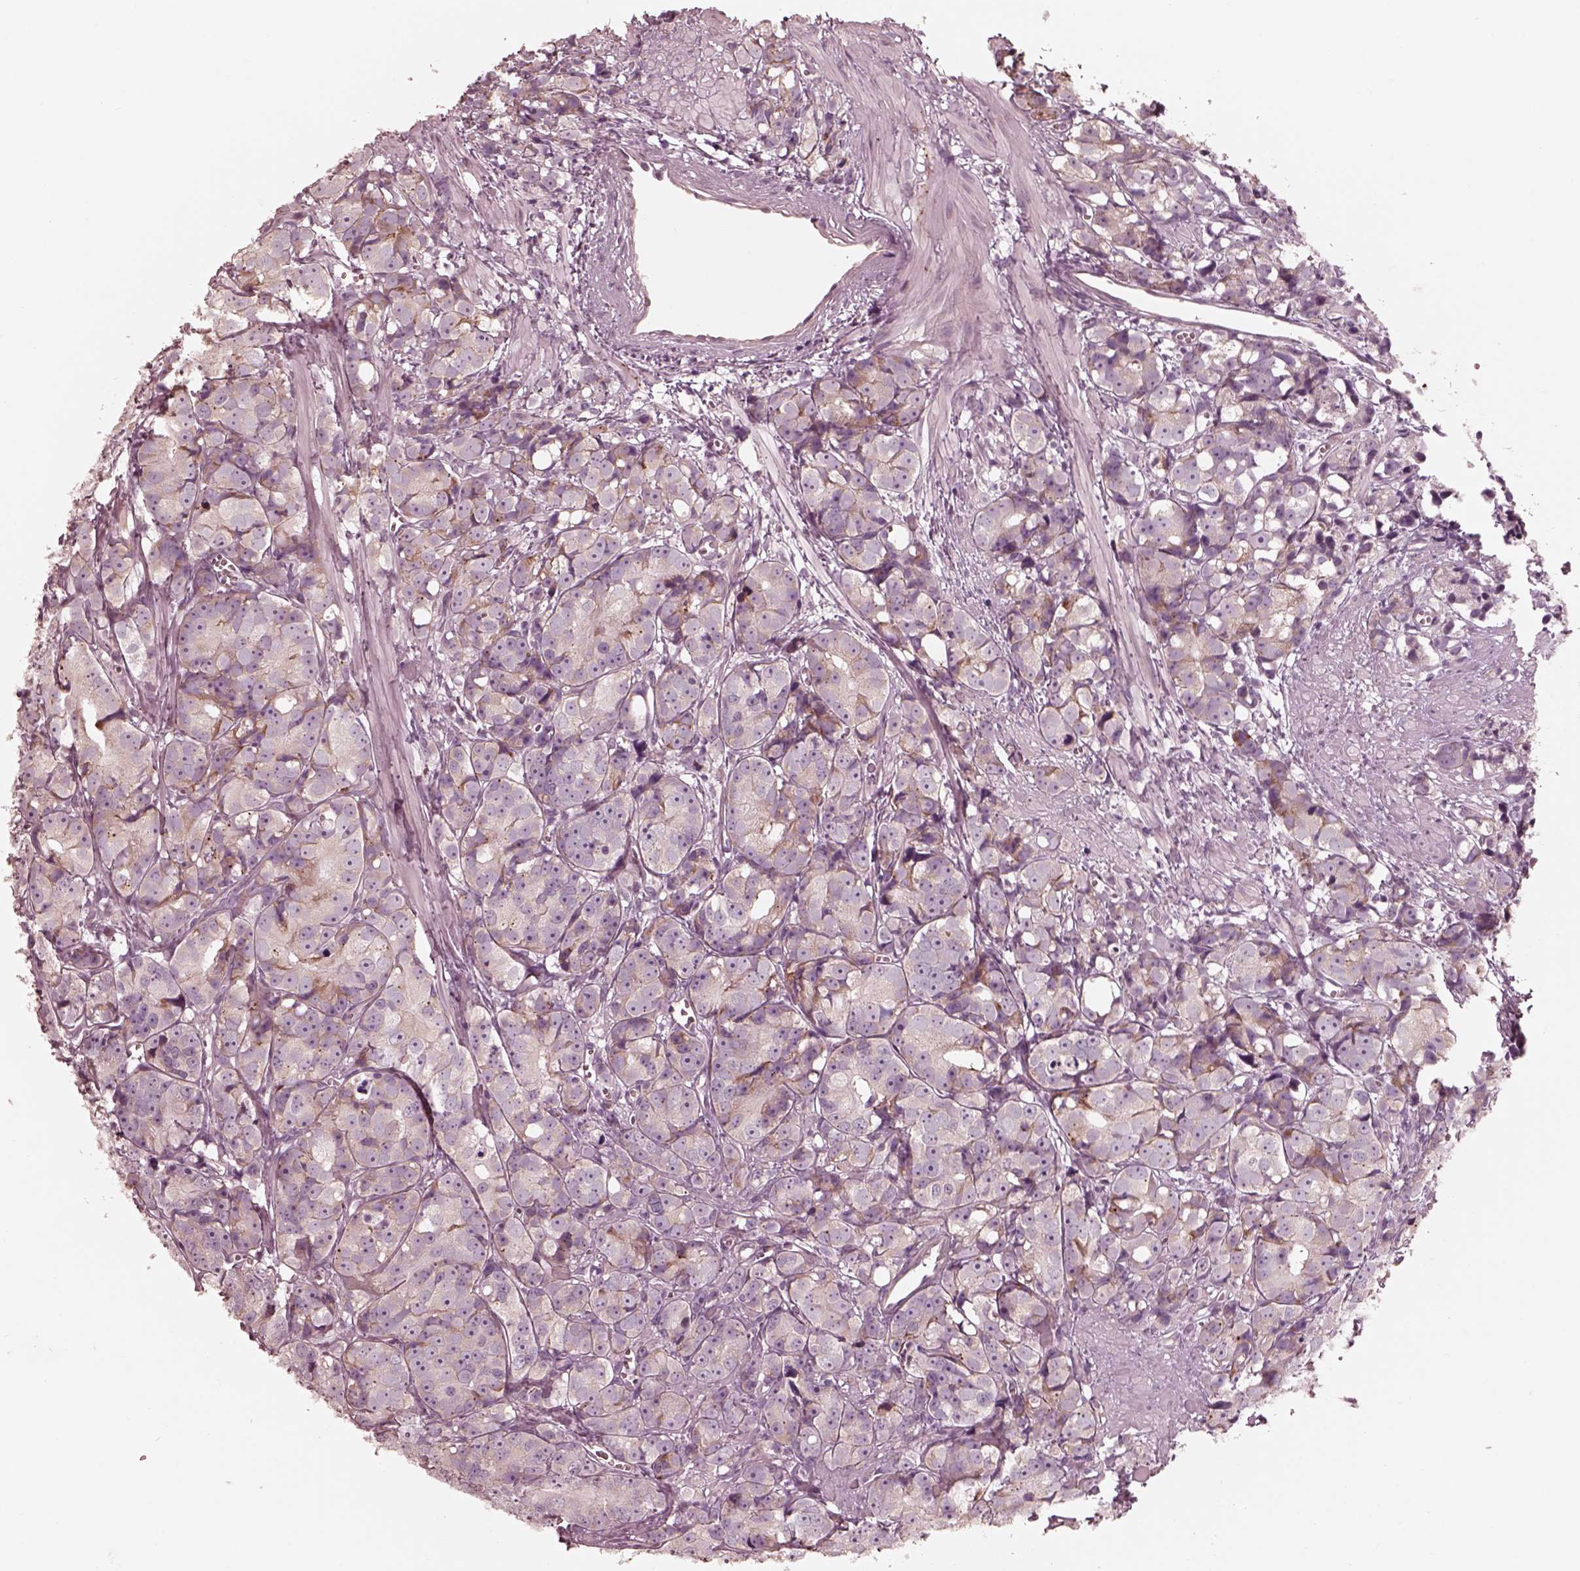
{"staining": {"intensity": "moderate", "quantity": "<25%", "location": "cytoplasmic/membranous"}, "tissue": "prostate cancer", "cell_type": "Tumor cells", "image_type": "cancer", "snomed": [{"axis": "morphology", "description": "Adenocarcinoma, High grade"}, {"axis": "topography", "description": "Prostate"}], "caption": "Immunohistochemistry (IHC) (DAB) staining of human prostate cancer displays moderate cytoplasmic/membranous protein expression in about <25% of tumor cells.", "gene": "RAB3C", "patient": {"sex": "male", "age": 77}}